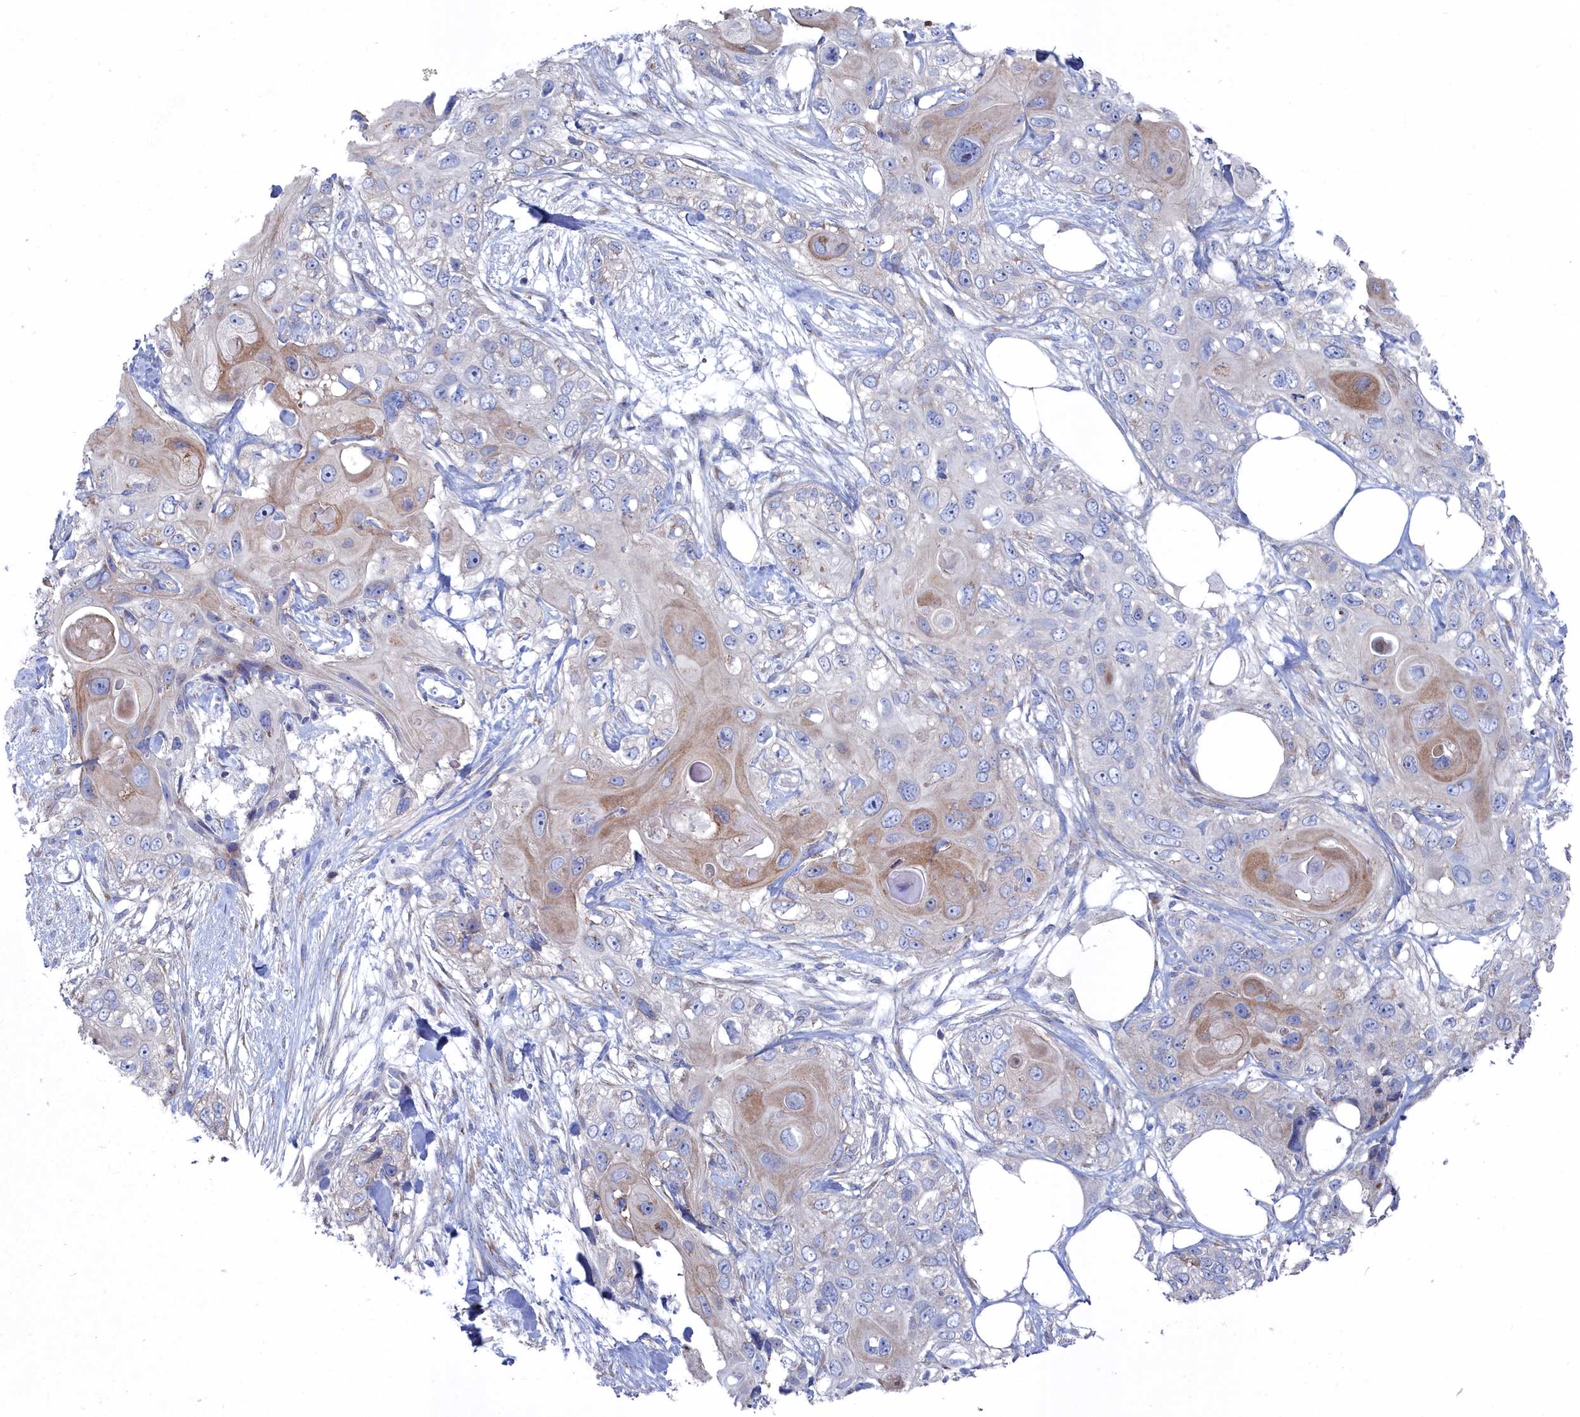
{"staining": {"intensity": "weak", "quantity": "25%-75%", "location": "cytoplasmic/membranous"}, "tissue": "skin cancer", "cell_type": "Tumor cells", "image_type": "cancer", "snomed": [{"axis": "morphology", "description": "Normal tissue, NOS"}, {"axis": "morphology", "description": "Squamous cell carcinoma, NOS"}, {"axis": "topography", "description": "Skin"}], "caption": "Immunohistochemical staining of human skin cancer reveals weak cytoplasmic/membranous protein staining in approximately 25%-75% of tumor cells.", "gene": "SHISAL2A", "patient": {"sex": "male", "age": 72}}